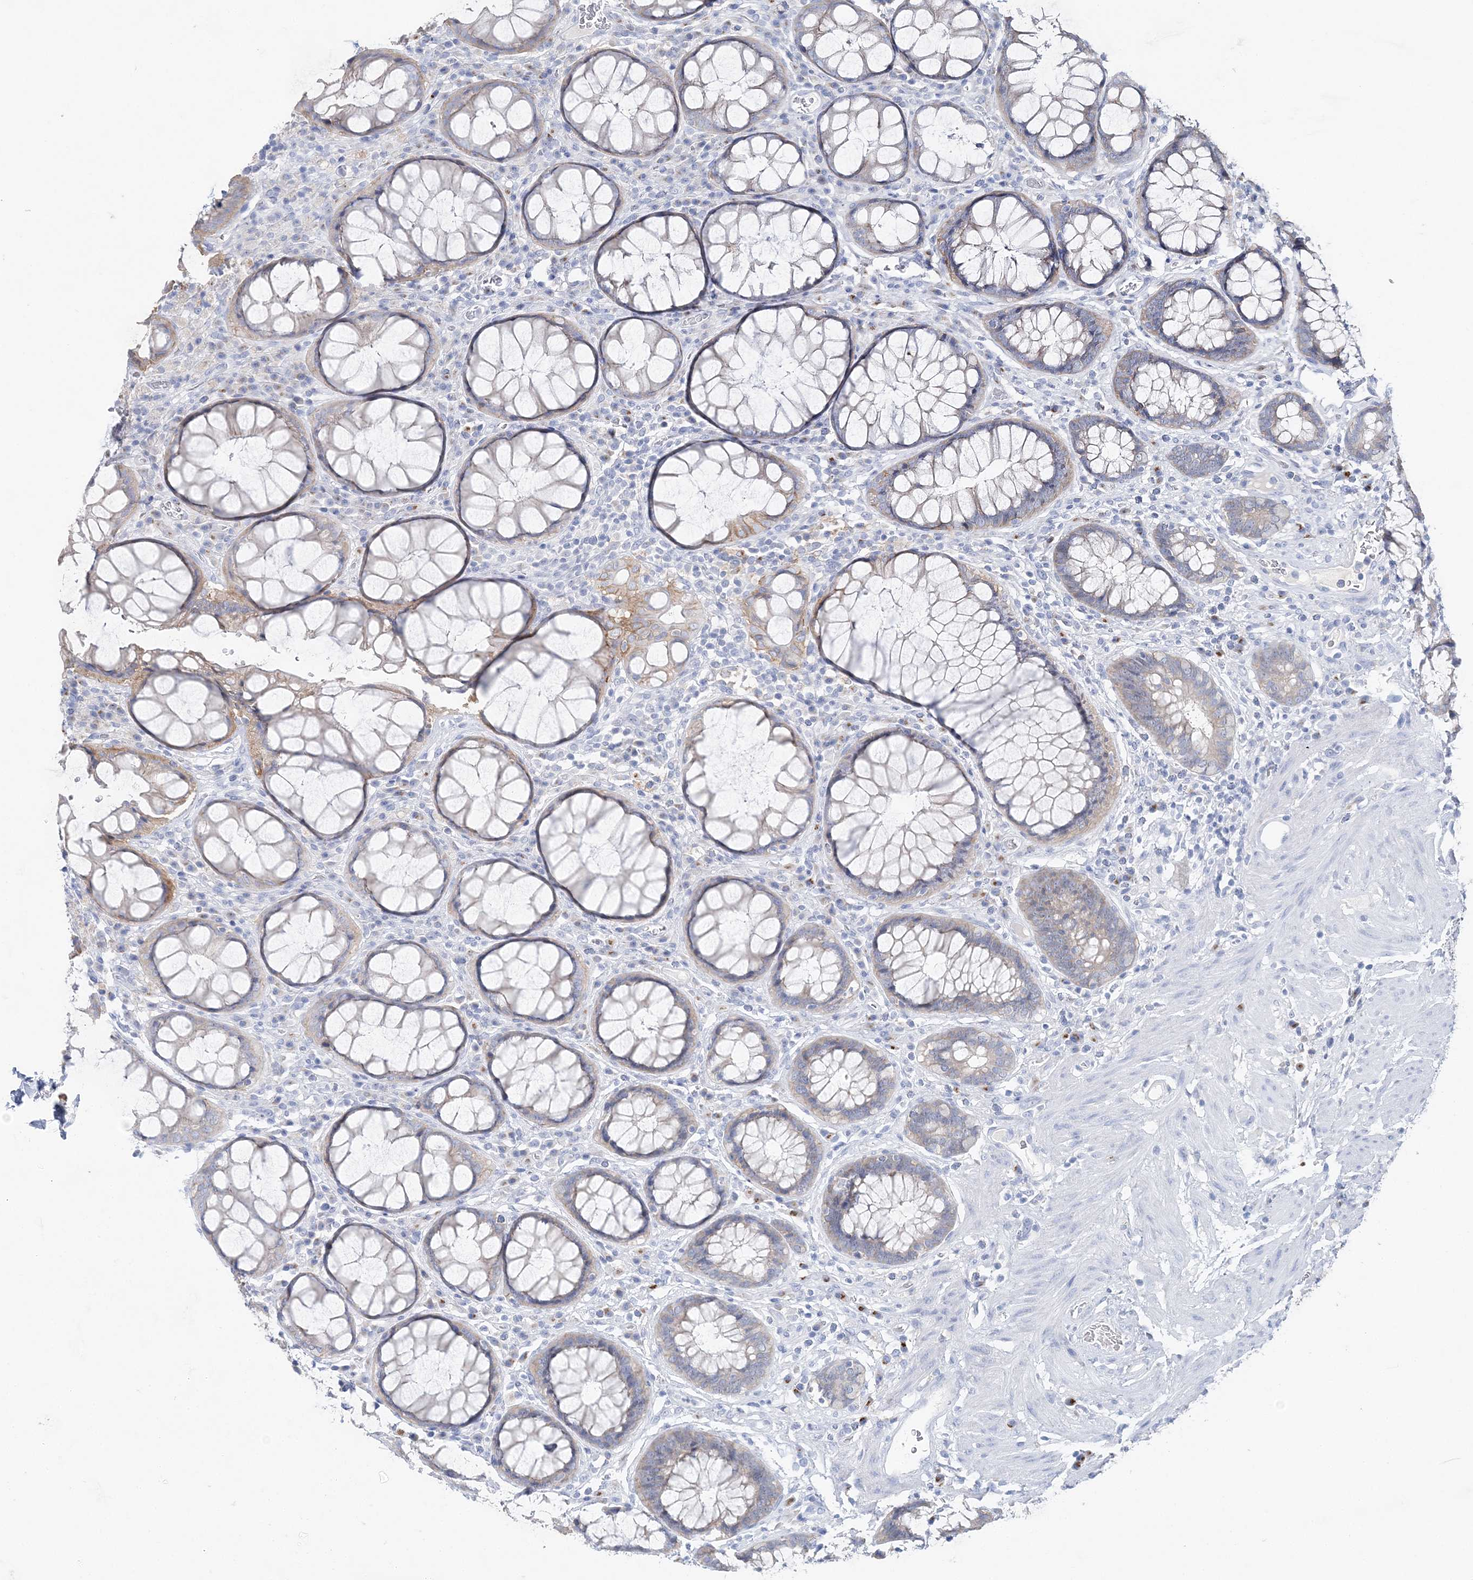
{"staining": {"intensity": "moderate", "quantity": "<25%", "location": "cytoplasmic/membranous"}, "tissue": "rectum", "cell_type": "Glandular cells", "image_type": "normal", "snomed": [{"axis": "morphology", "description": "Normal tissue, NOS"}, {"axis": "topography", "description": "Rectum"}], "caption": "Immunohistochemistry (IHC) image of normal rectum stained for a protein (brown), which displays low levels of moderate cytoplasmic/membranous expression in about <25% of glandular cells.", "gene": "SLC5A6", "patient": {"sex": "male", "age": 64}}